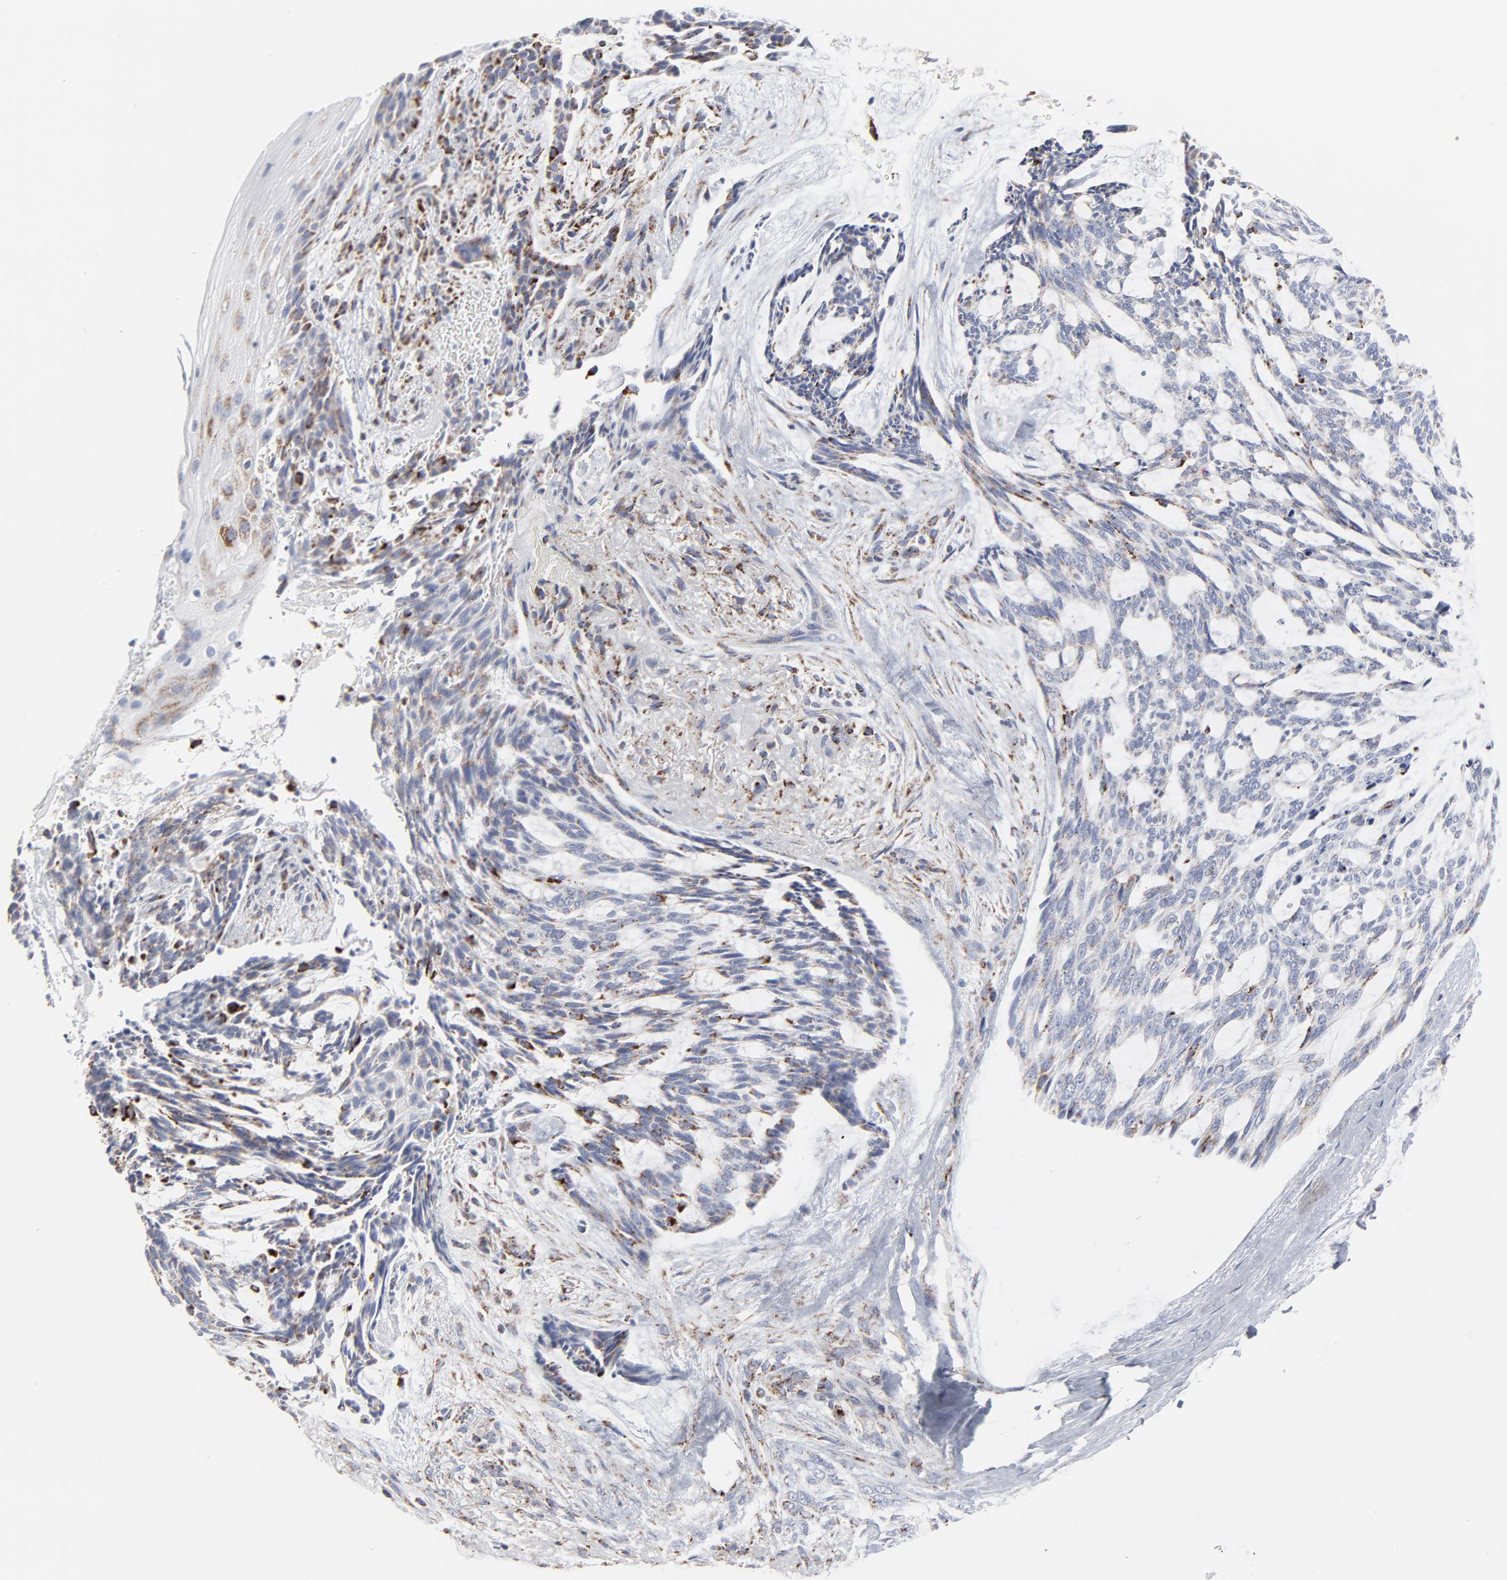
{"staining": {"intensity": "weak", "quantity": "<25%", "location": "cytoplasmic/membranous"}, "tissue": "skin cancer", "cell_type": "Tumor cells", "image_type": "cancer", "snomed": [{"axis": "morphology", "description": "Normal tissue, NOS"}, {"axis": "morphology", "description": "Basal cell carcinoma"}, {"axis": "topography", "description": "Skin"}], "caption": "Tumor cells are negative for protein expression in human skin cancer (basal cell carcinoma).", "gene": "TXNRD2", "patient": {"sex": "female", "age": 71}}